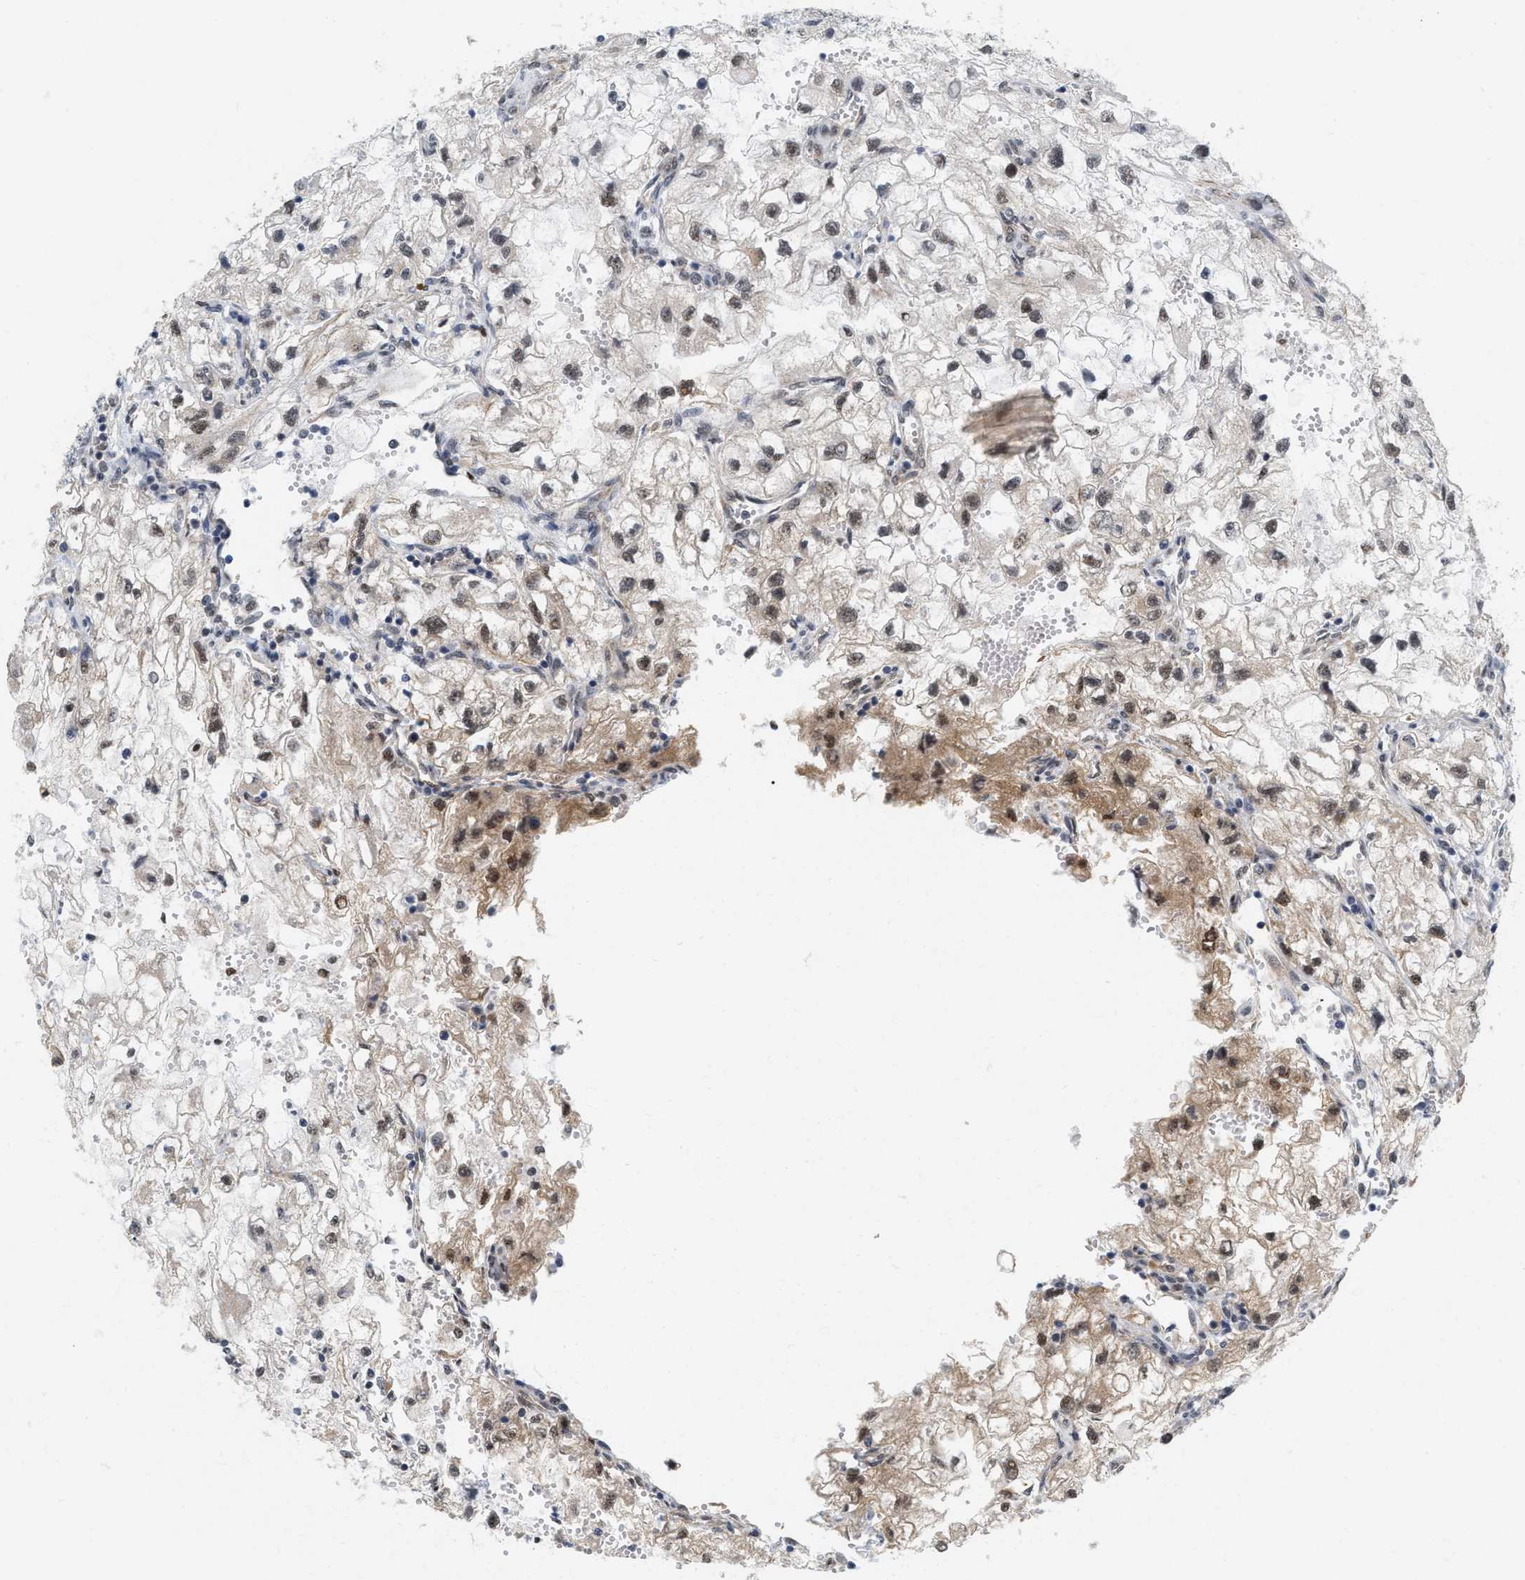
{"staining": {"intensity": "moderate", "quantity": ">75%", "location": "nuclear"}, "tissue": "renal cancer", "cell_type": "Tumor cells", "image_type": "cancer", "snomed": [{"axis": "morphology", "description": "Adenocarcinoma, NOS"}, {"axis": "topography", "description": "Kidney"}], "caption": "Immunohistochemical staining of renal adenocarcinoma exhibits moderate nuclear protein expression in about >75% of tumor cells.", "gene": "RUVBL1", "patient": {"sex": "female", "age": 70}}